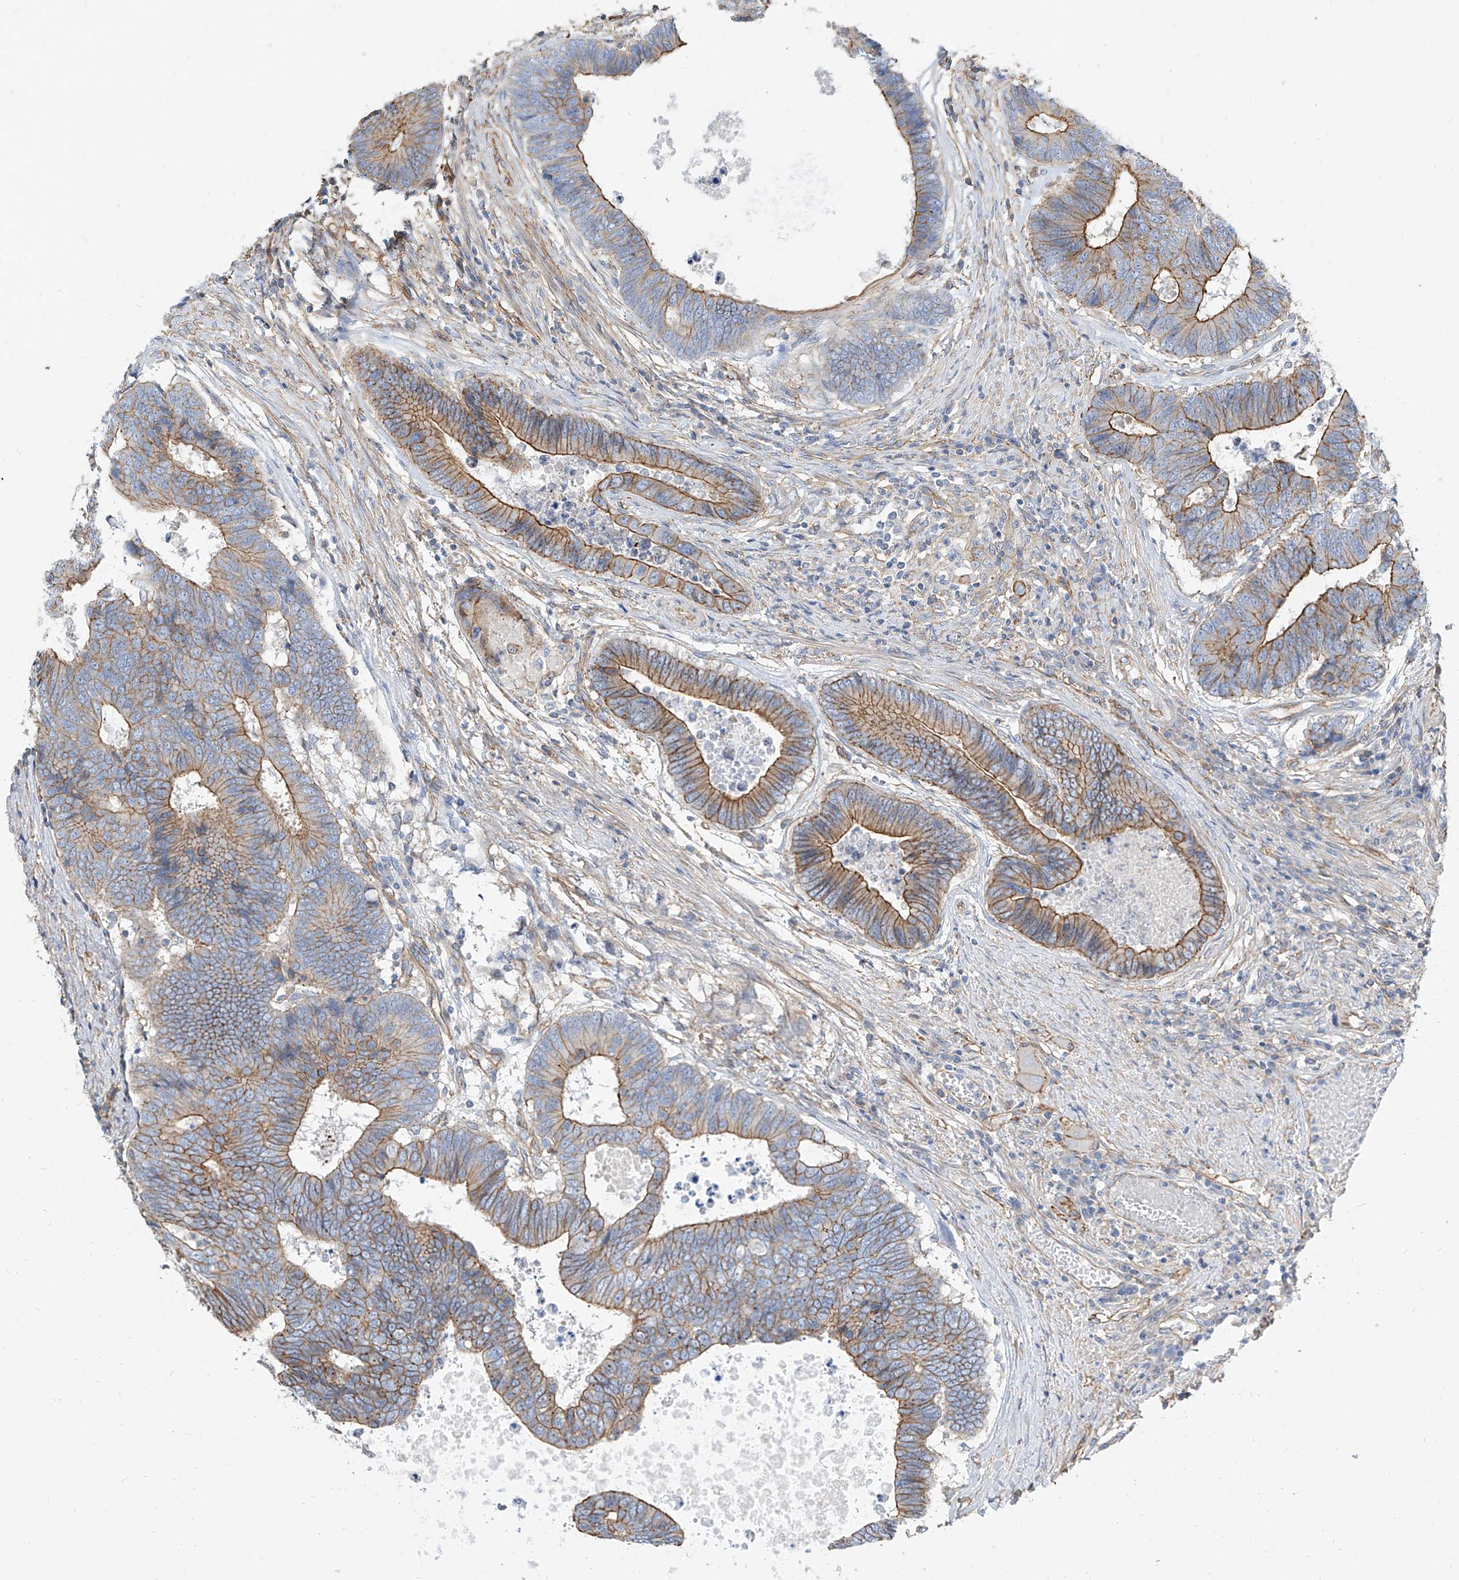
{"staining": {"intensity": "strong", "quantity": "25%-75%", "location": "cytoplasmic/membranous"}, "tissue": "colorectal cancer", "cell_type": "Tumor cells", "image_type": "cancer", "snomed": [{"axis": "morphology", "description": "Adenocarcinoma, NOS"}, {"axis": "topography", "description": "Rectum"}], "caption": "Tumor cells reveal high levels of strong cytoplasmic/membranous expression in approximately 25%-75% of cells in adenocarcinoma (colorectal).", "gene": "TXLNB", "patient": {"sex": "male", "age": 84}}